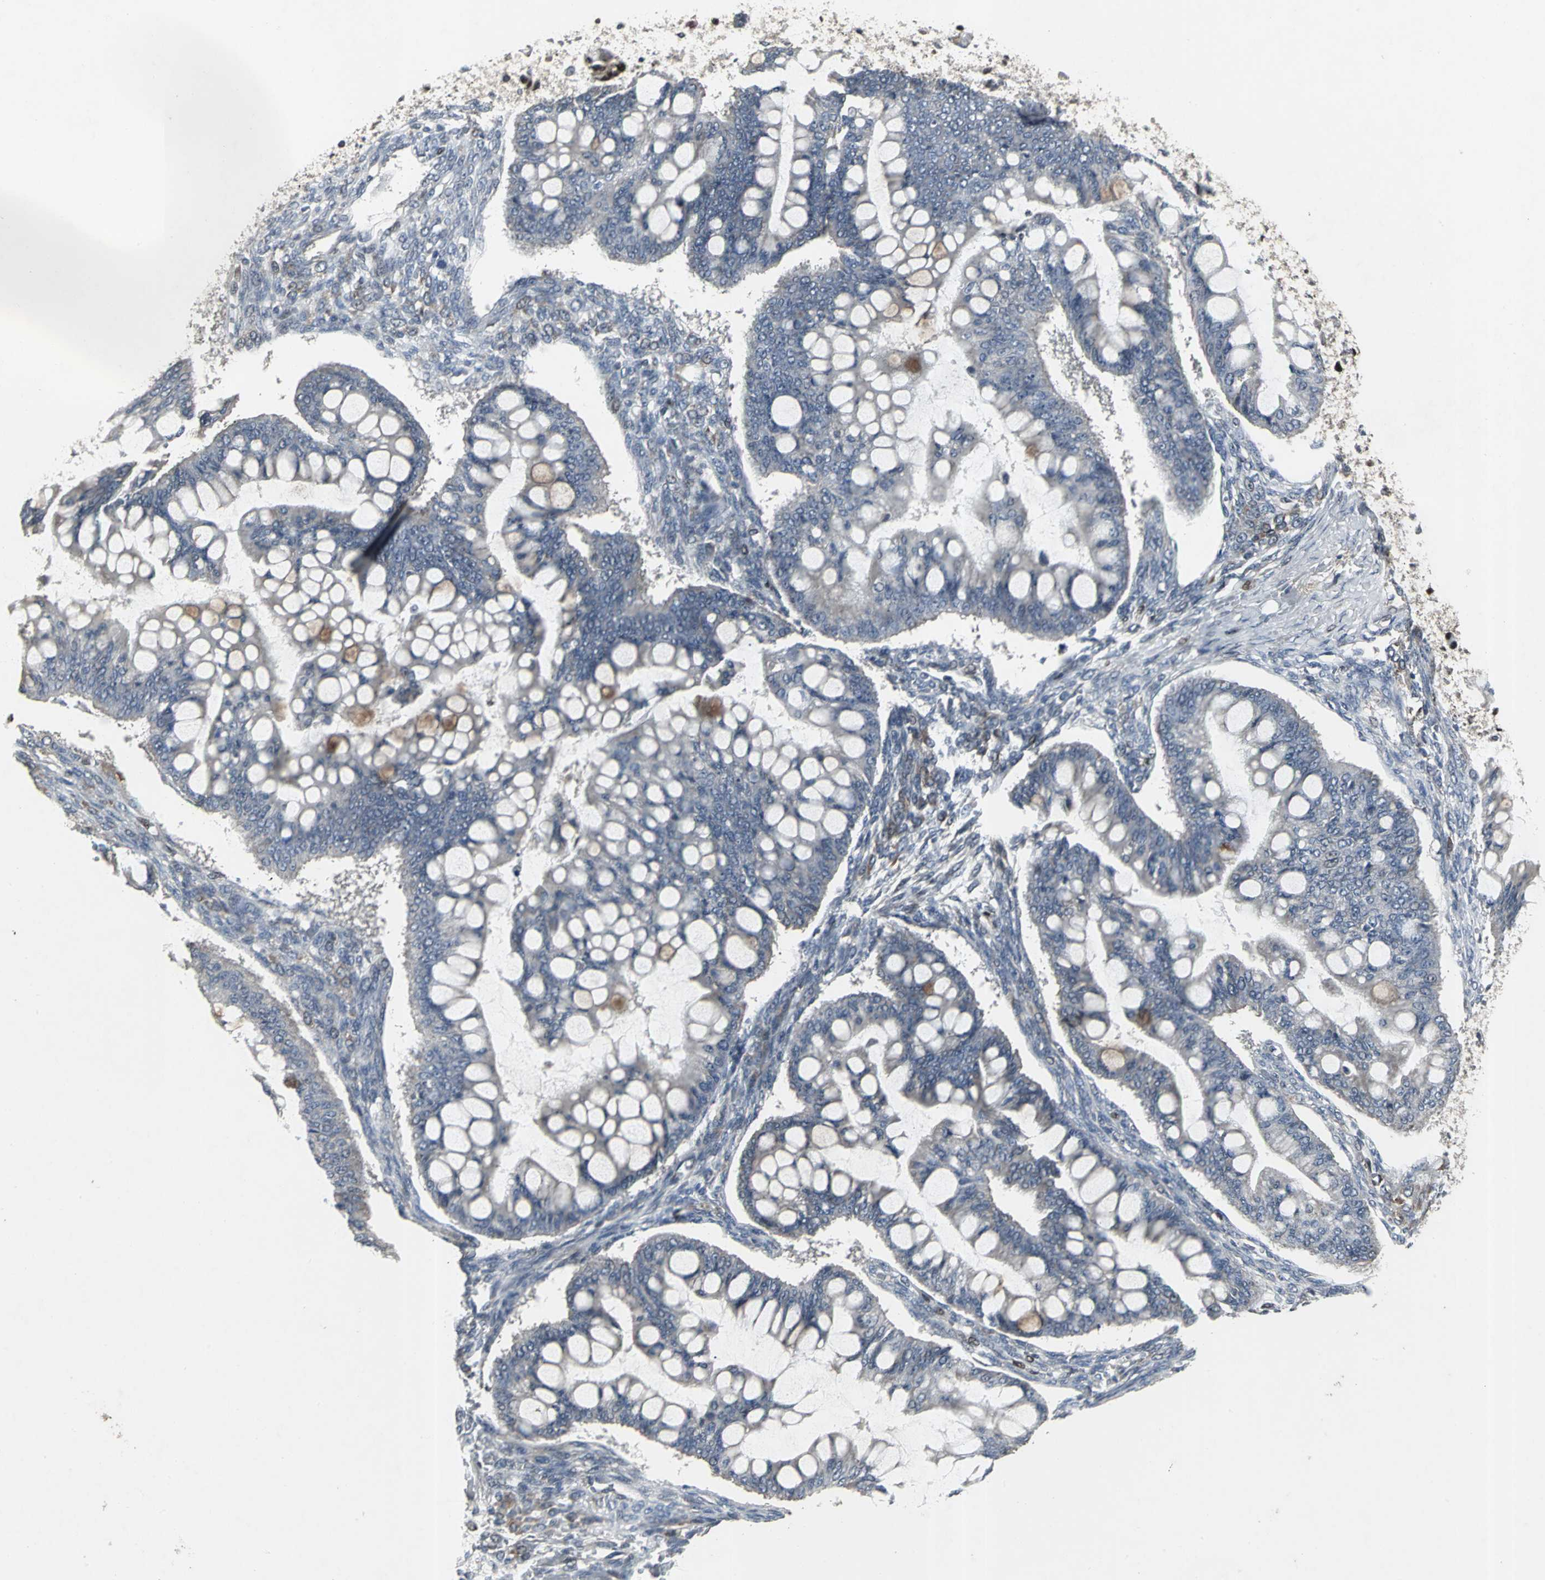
{"staining": {"intensity": "weak", "quantity": "<25%", "location": "cytoplasmic/membranous,nuclear"}, "tissue": "ovarian cancer", "cell_type": "Tumor cells", "image_type": "cancer", "snomed": [{"axis": "morphology", "description": "Cystadenocarcinoma, mucinous, NOS"}, {"axis": "topography", "description": "Ovary"}], "caption": "IHC of mucinous cystadenocarcinoma (ovarian) shows no staining in tumor cells.", "gene": "SRF", "patient": {"sex": "female", "age": 73}}